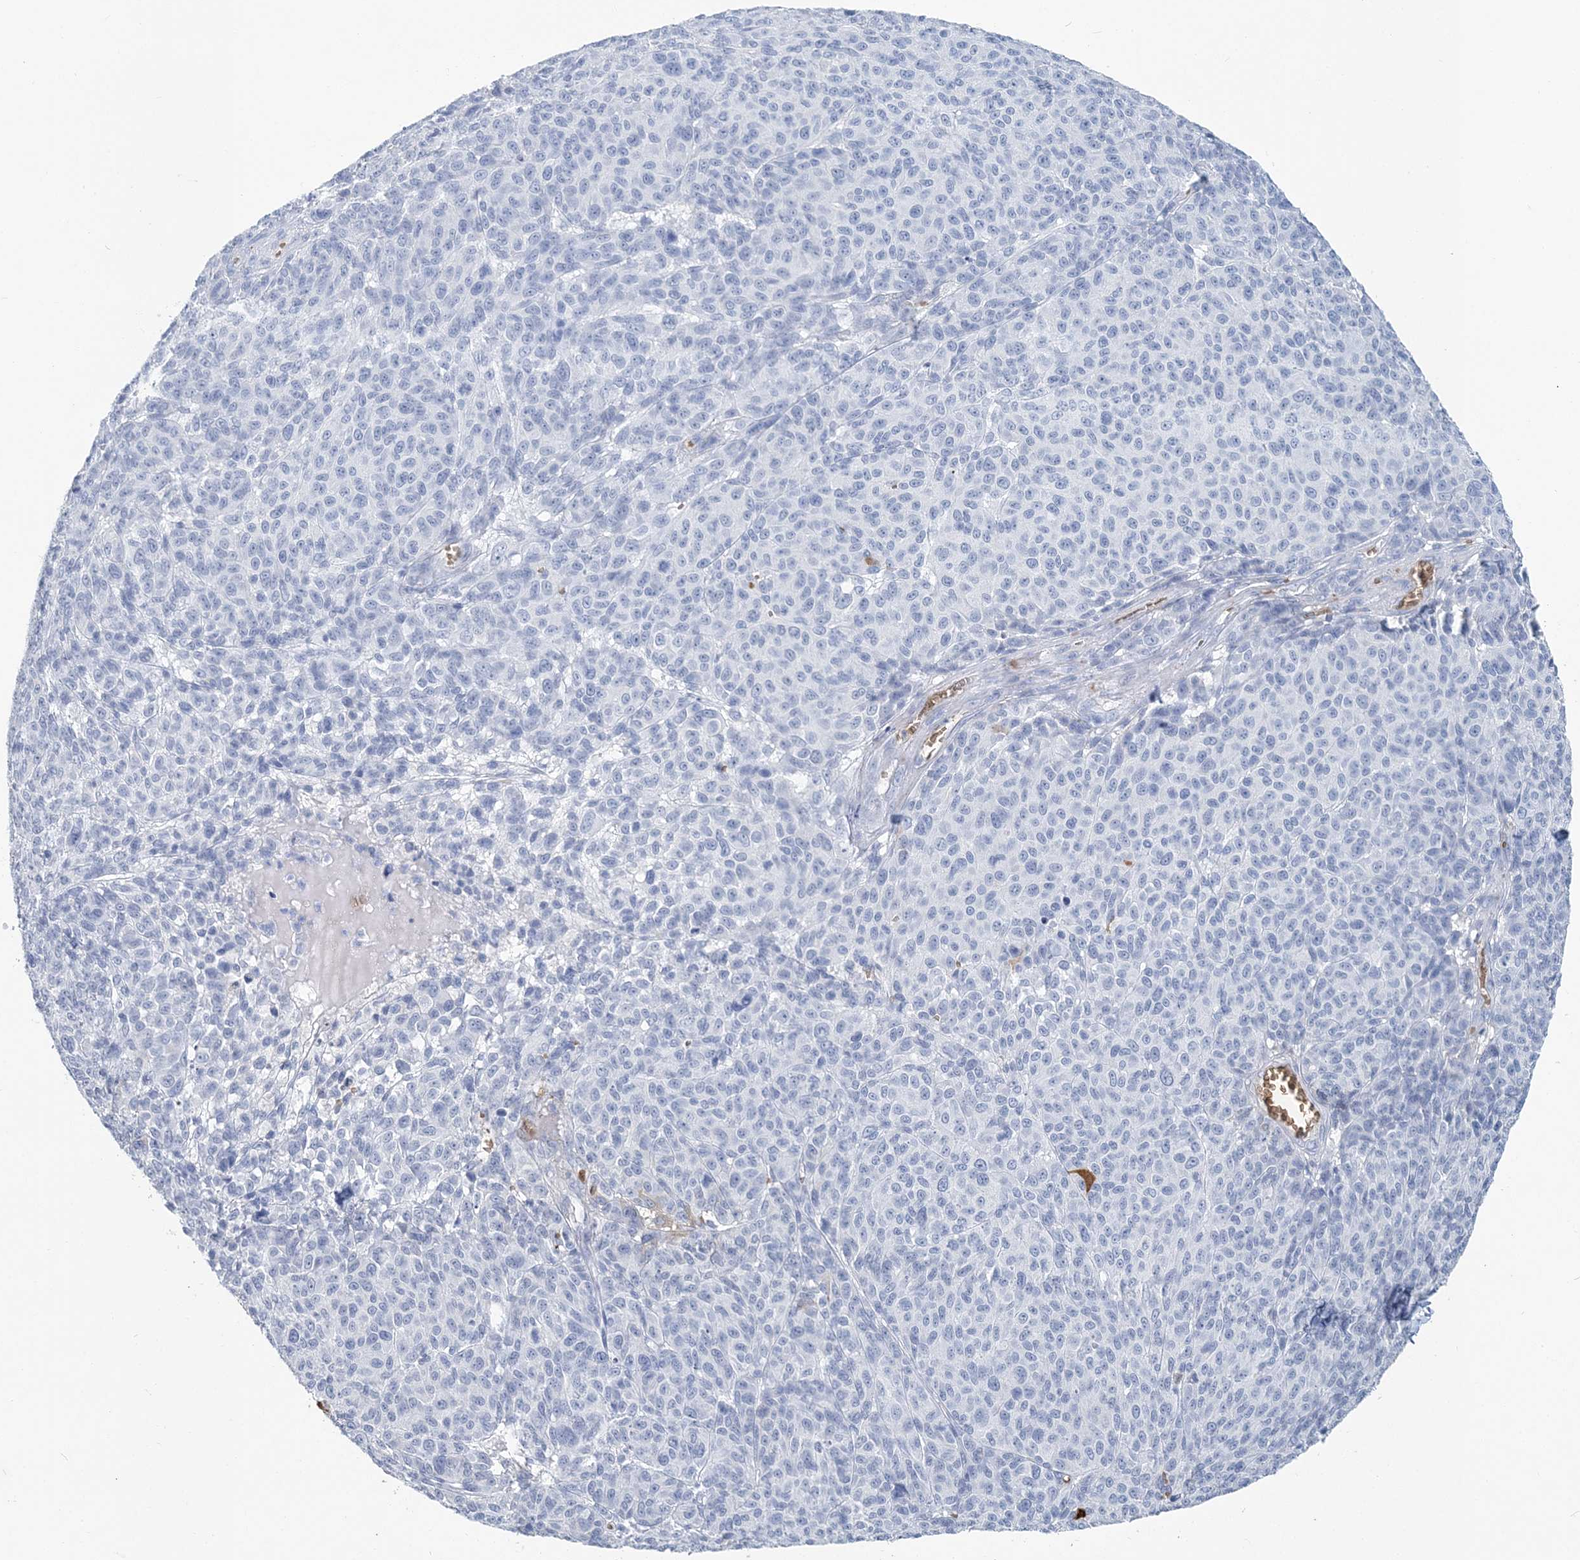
{"staining": {"intensity": "negative", "quantity": "none", "location": "none"}, "tissue": "melanoma", "cell_type": "Tumor cells", "image_type": "cancer", "snomed": [{"axis": "morphology", "description": "Malignant melanoma, NOS"}, {"axis": "topography", "description": "Skin"}], "caption": "The IHC histopathology image has no significant staining in tumor cells of melanoma tissue. (IHC, brightfield microscopy, high magnification).", "gene": "HBD", "patient": {"sex": "male", "age": 49}}